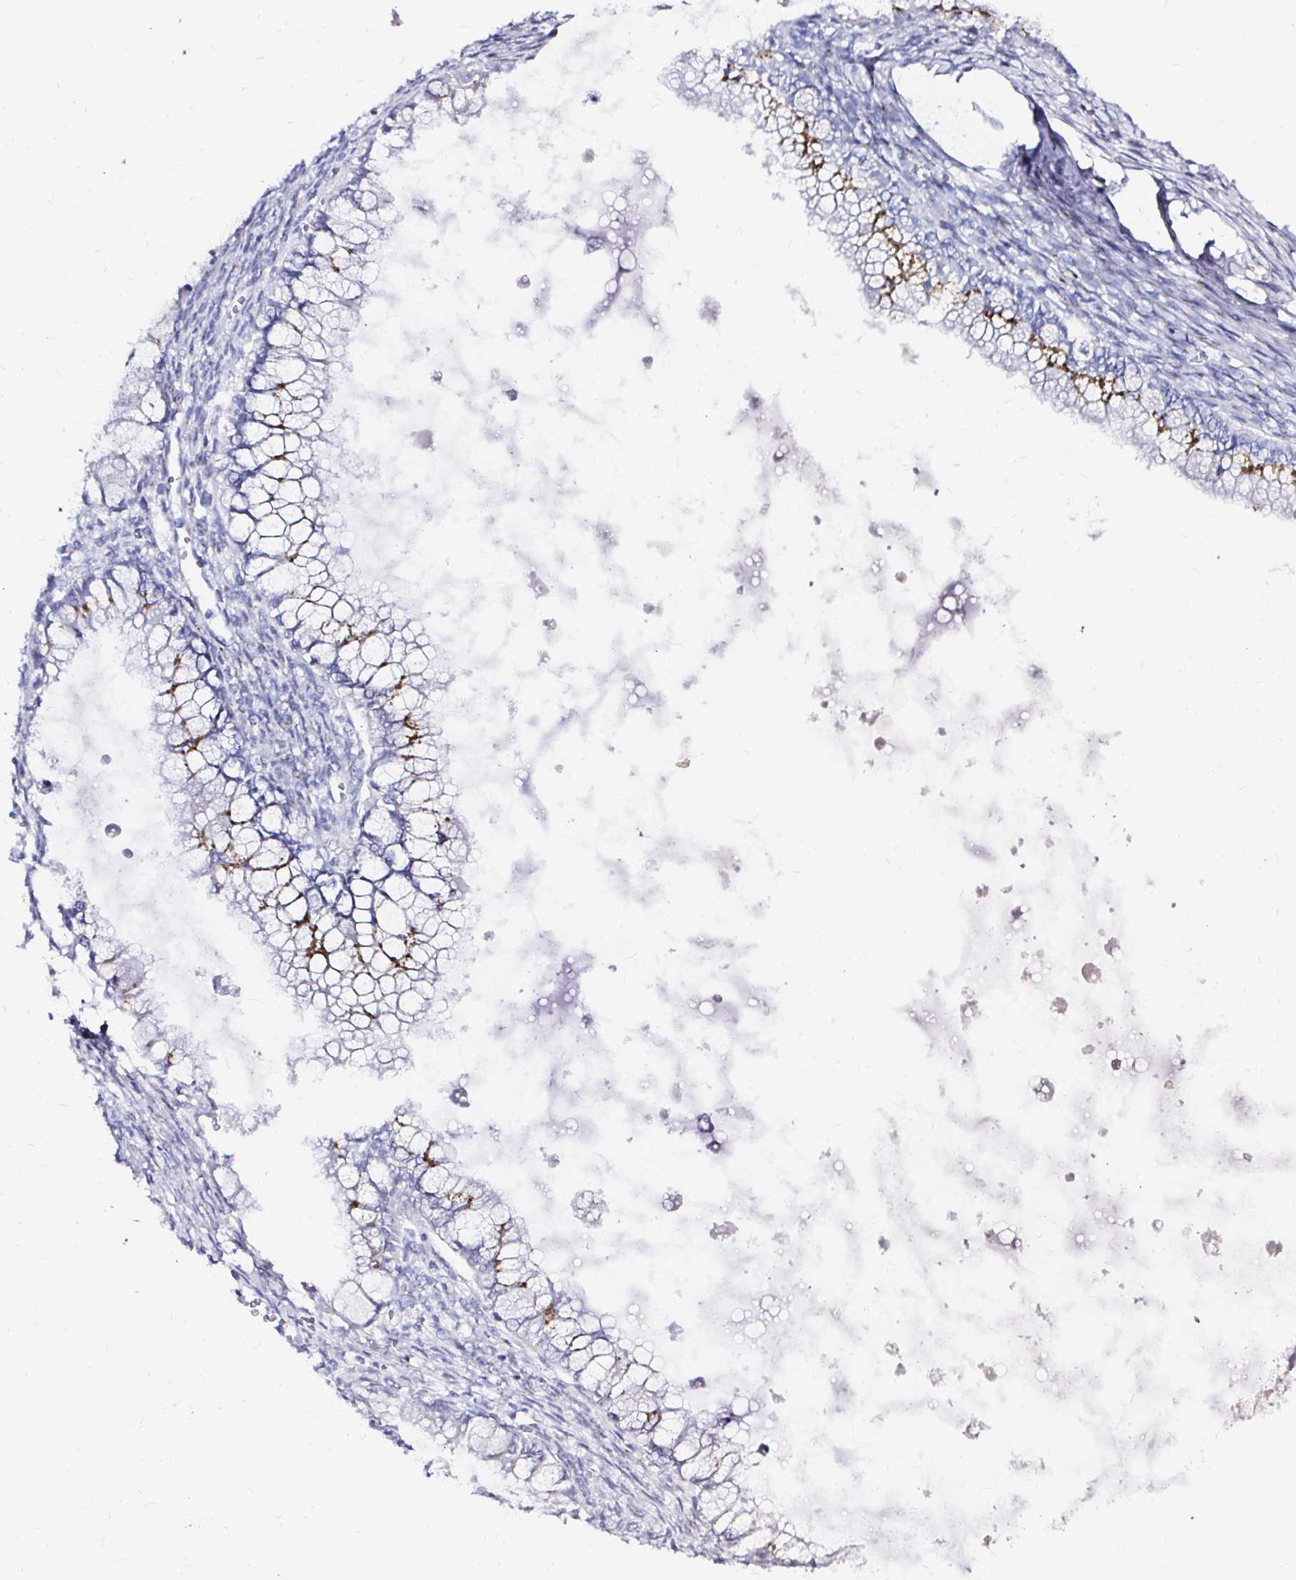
{"staining": {"intensity": "moderate", "quantity": "25%-75%", "location": "cytoplasmic/membranous"}, "tissue": "ovarian cancer", "cell_type": "Tumor cells", "image_type": "cancer", "snomed": [{"axis": "morphology", "description": "Cystadenocarcinoma, mucinous, NOS"}, {"axis": "topography", "description": "Ovary"}], "caption": "Immunohistochemical staining of ovarian cancer (mucinous cystadenocarcinoma) shows medium levels of moderate cytoplasmic/membranous positivity in approximately 25%-75% of tumor cells.", "gene": "ZNF432", "patient": {"sex": "female", "age": 34}}